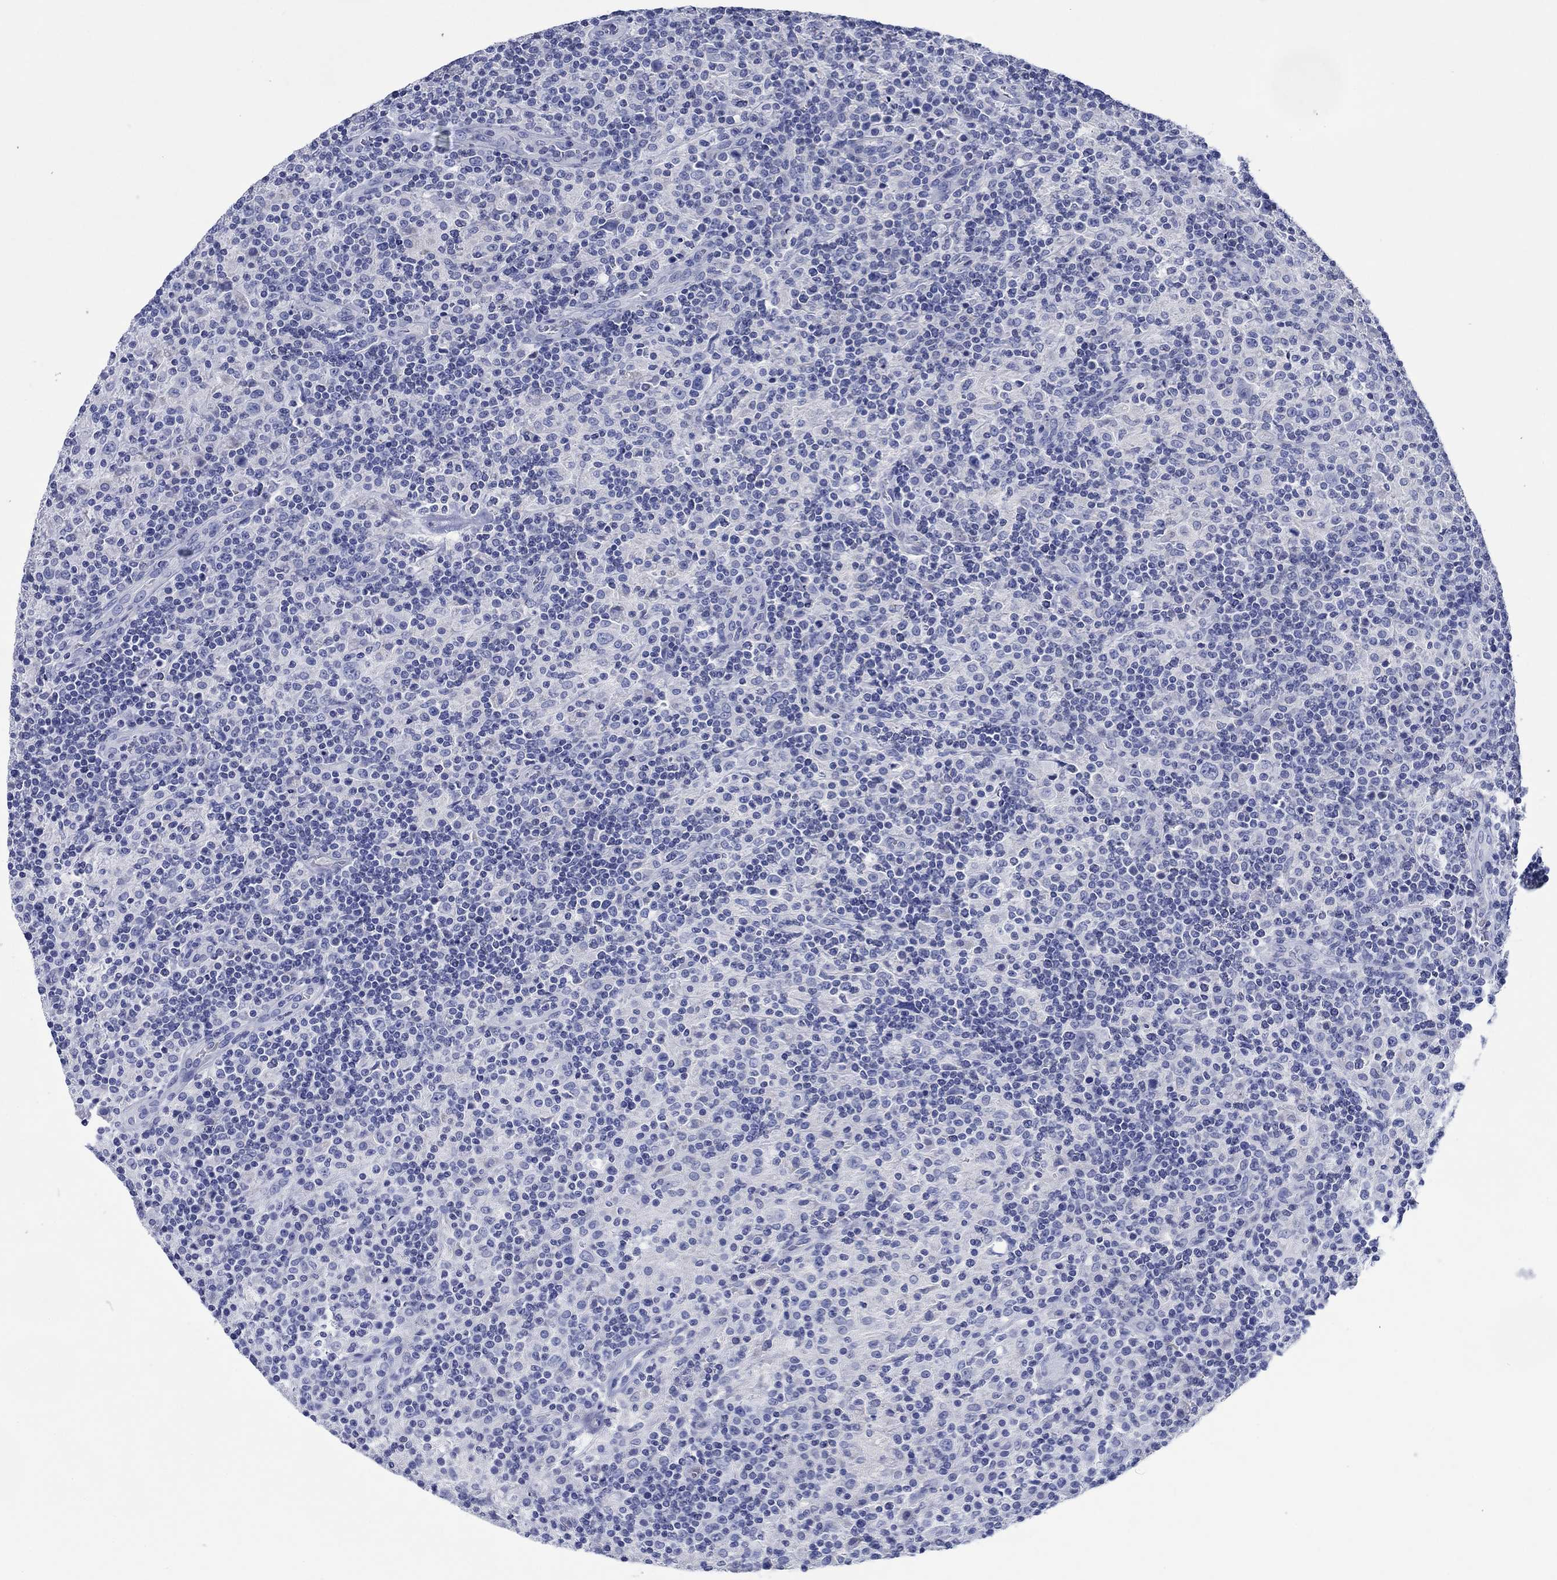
{"staining": {"intensity": "negative", "quantity": "none", "location": "none"}, "tissue": "lymphoma", "cell_type": "Tumor cells", "image_type": "cancer", "snomed": [{"axis": "morphology", "description": "Hodgkin's disease, NOS"}, {"axis": "topography", "description": "Lymph node"}], "caption": "DAB (3,3'-diaminobenzidine) immunohistochemical staining of Hodgkin's disease shows no significant positivity in tumor cells.", "gene": "HCRT", "patient": {"sex": "male", "age": 70}}